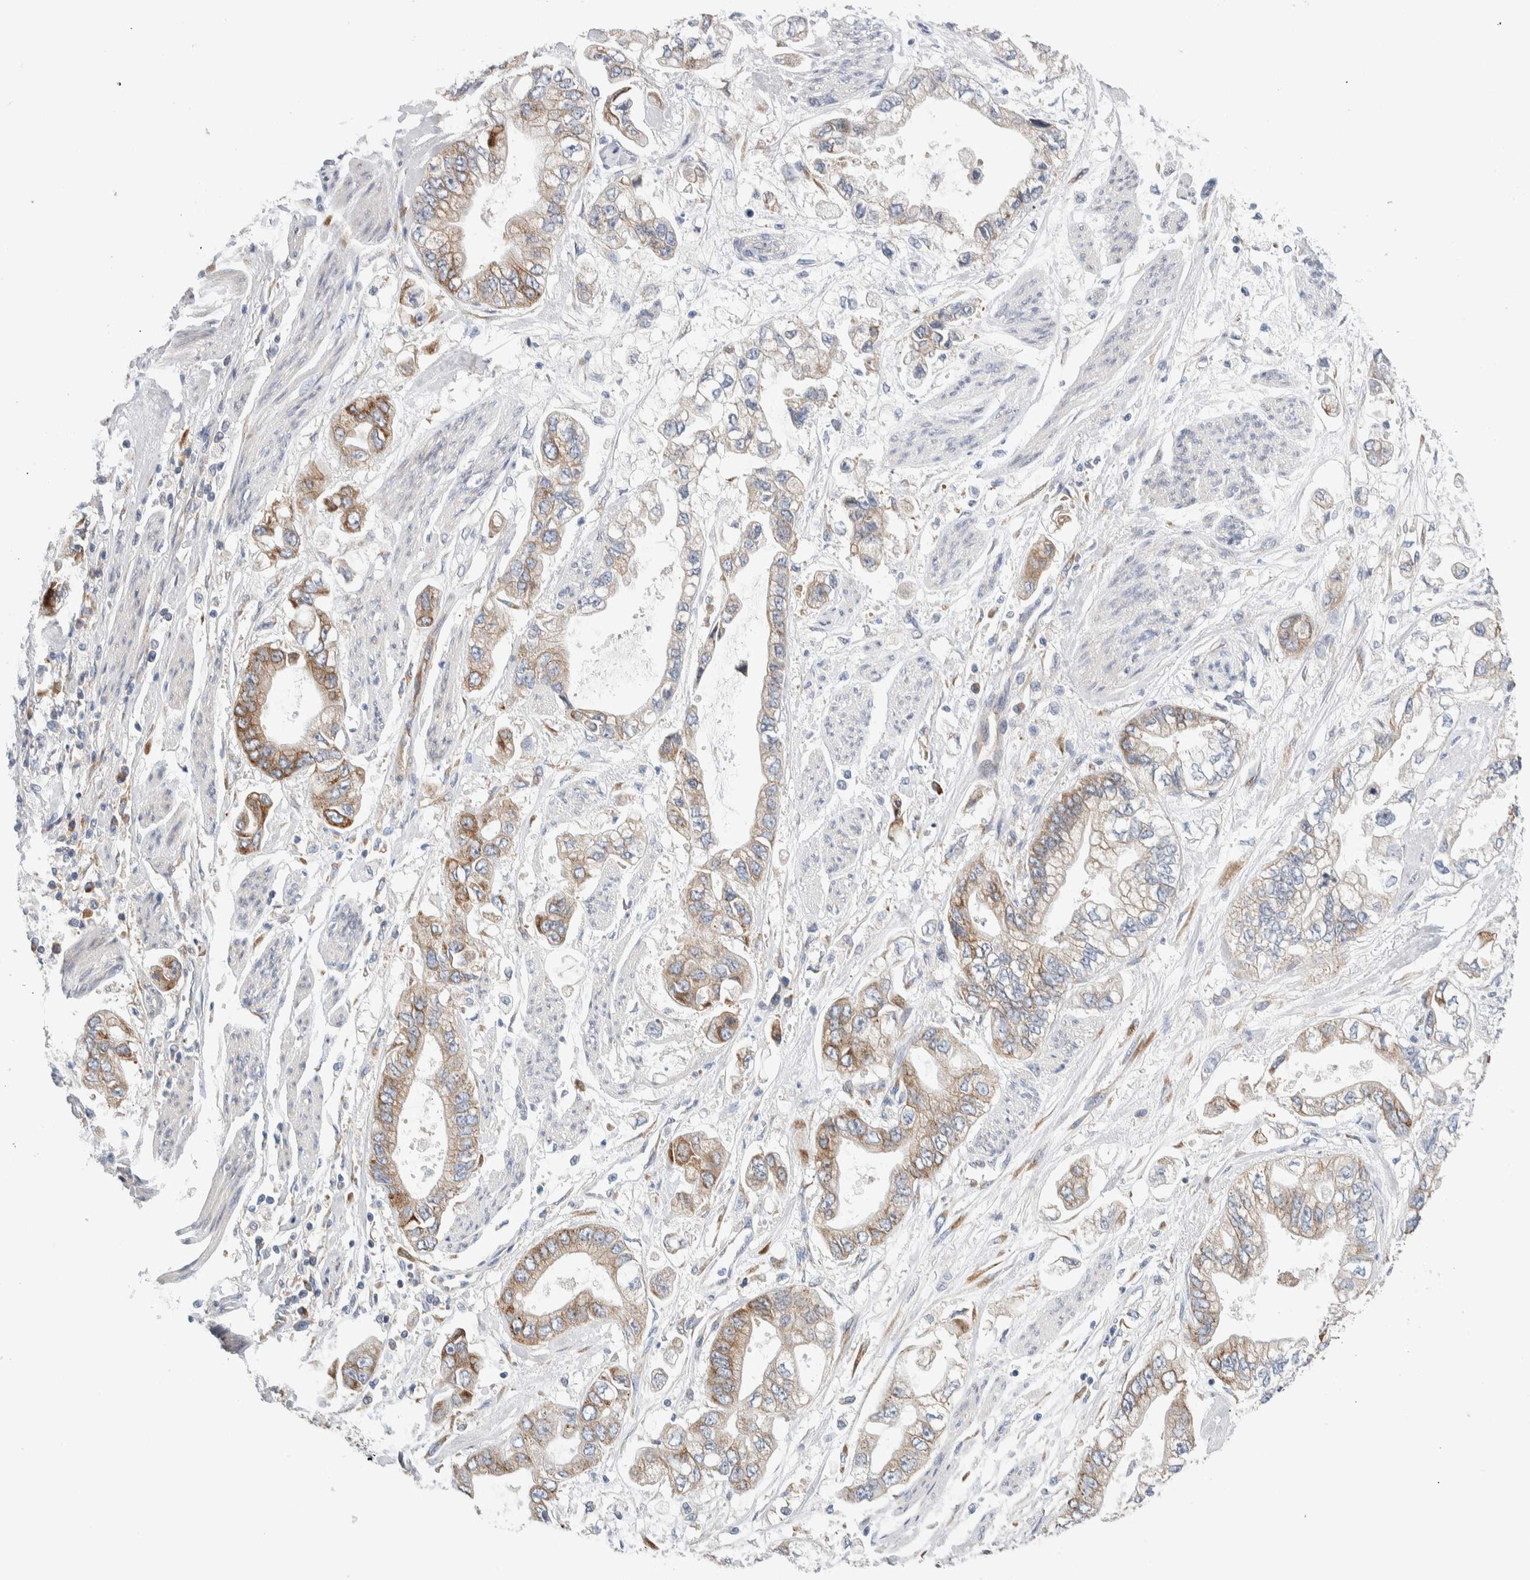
{"staining": {"intensity": "moderate", "quantity": "25%-75%", "location": "cytoplasmic/membranous"}, "tissue": "stomach cancer", "cell_type": "Tumor cells", "image_type": "cancer", "snomed": [{"axis": "morphology", "description": "Normal tissue, NOS"}, {"axis": "morphology", "description": "Adenocarcinoma, NOS"}, {"axis": "topography", "description": "Stomach"}], "caption": "Immunohistochemistry of human stomach adenocarcinoma reveals medium levels of moderate cytoplasmic/membranous expression in approximately 25%-75% of tumor cells. The staining was performed using DAB, with brown indicating positive protein expression. Nuclei are stained blue with hematoxylin.", "gene": "RACK1", "patient": {"sex": "male", "age": 62}}